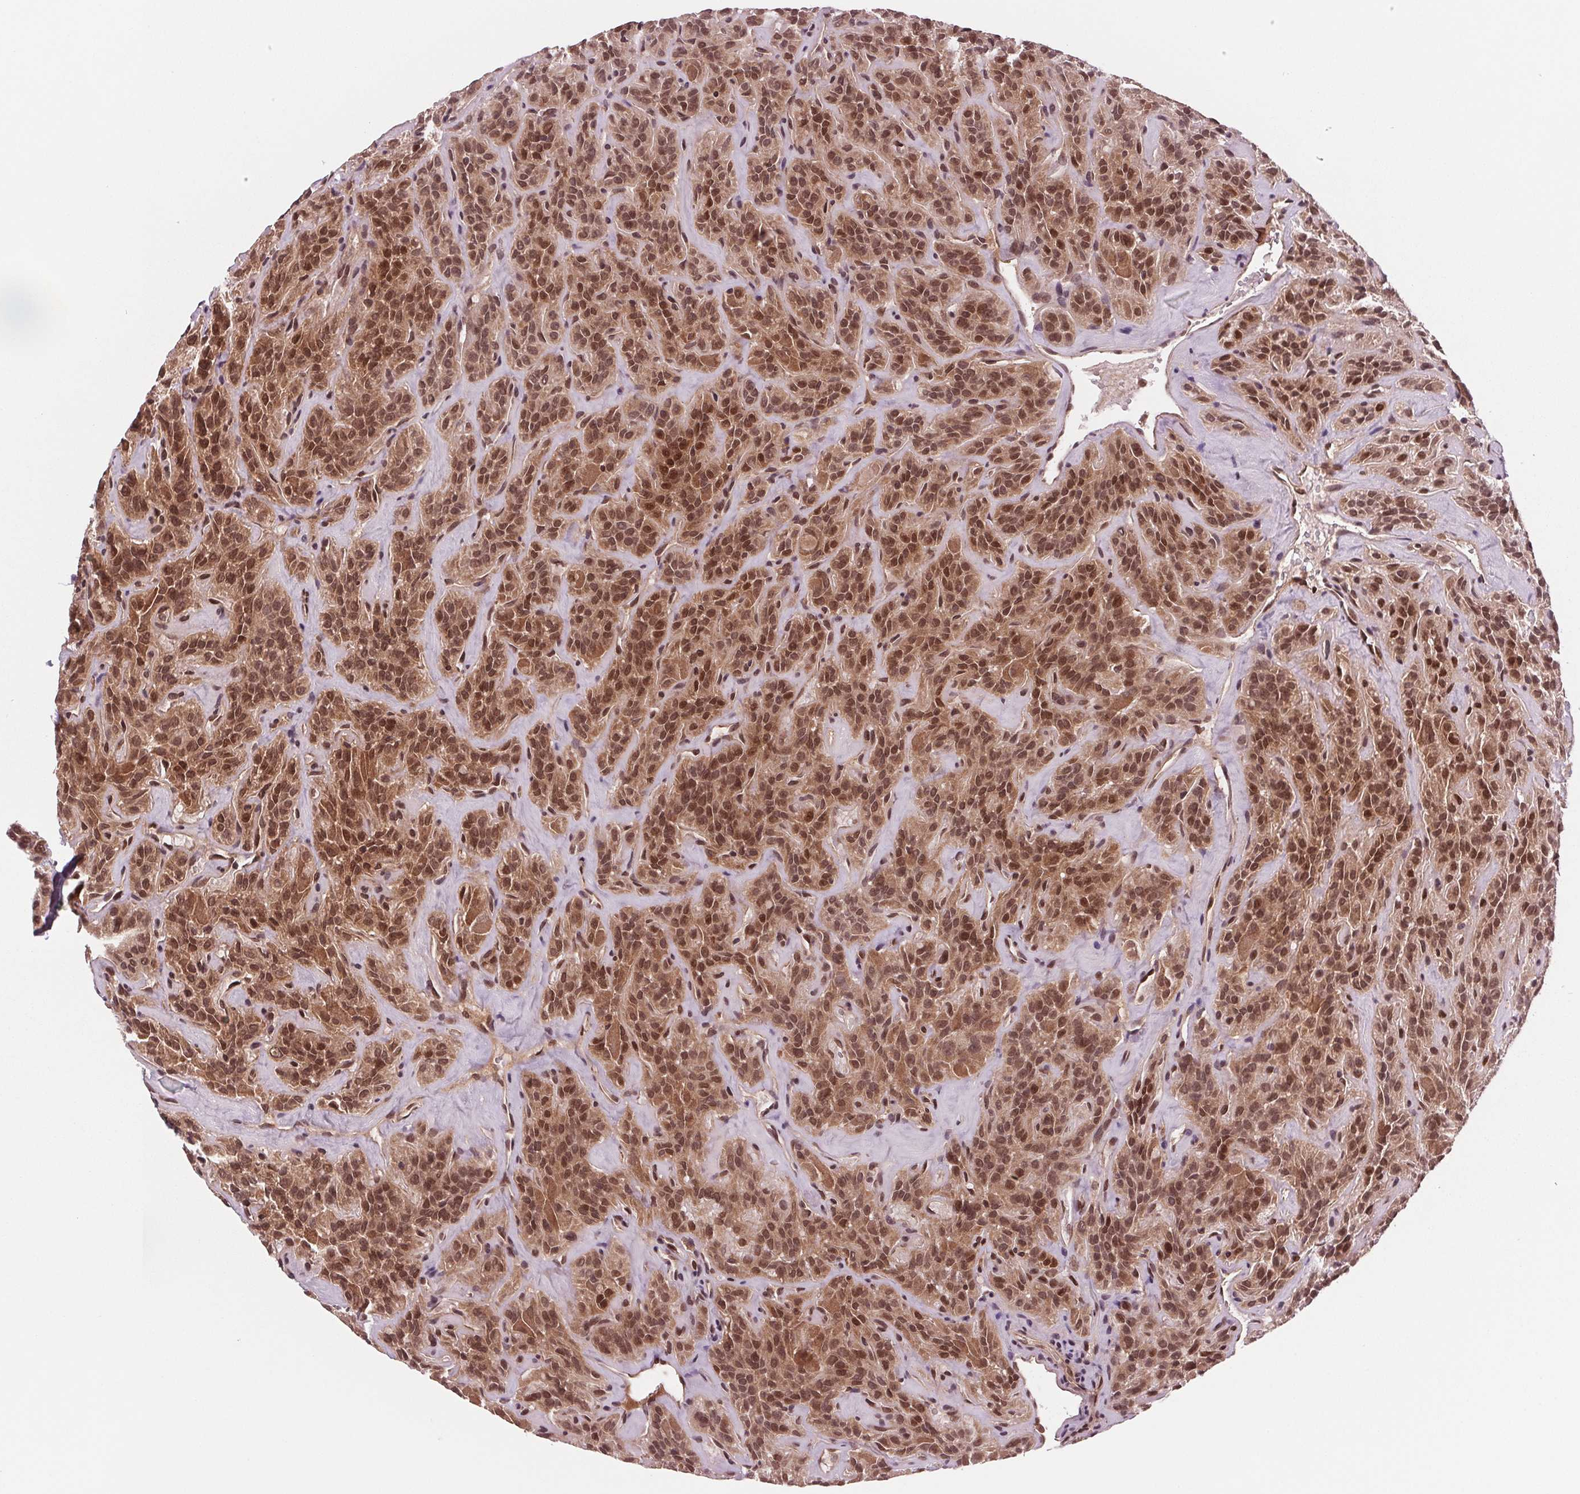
{"staining": {"intensity": "moderate", "quantity": ">75%", "location": "cytoplasmic/membranous,nuclear"}, "tissue": "thyroid cancer", "cell_type": "Tumor cells", "image_type": "cancer", "snomed": [{"axis": "morphology", "description": "Papillary adenocarcinoma, NOS"}, {"axis": "topography", "description": "Thyroid gland"}], "caption": "This is an image of immunohistochemistry staining of papillary adenocarcinoma (thyroid), which shows moderate positivity in the cytoplasmic/membranous and nuclear of tumor cells.", "gene": "STAT3", "patient": {"sex": "female", "age": 45}}